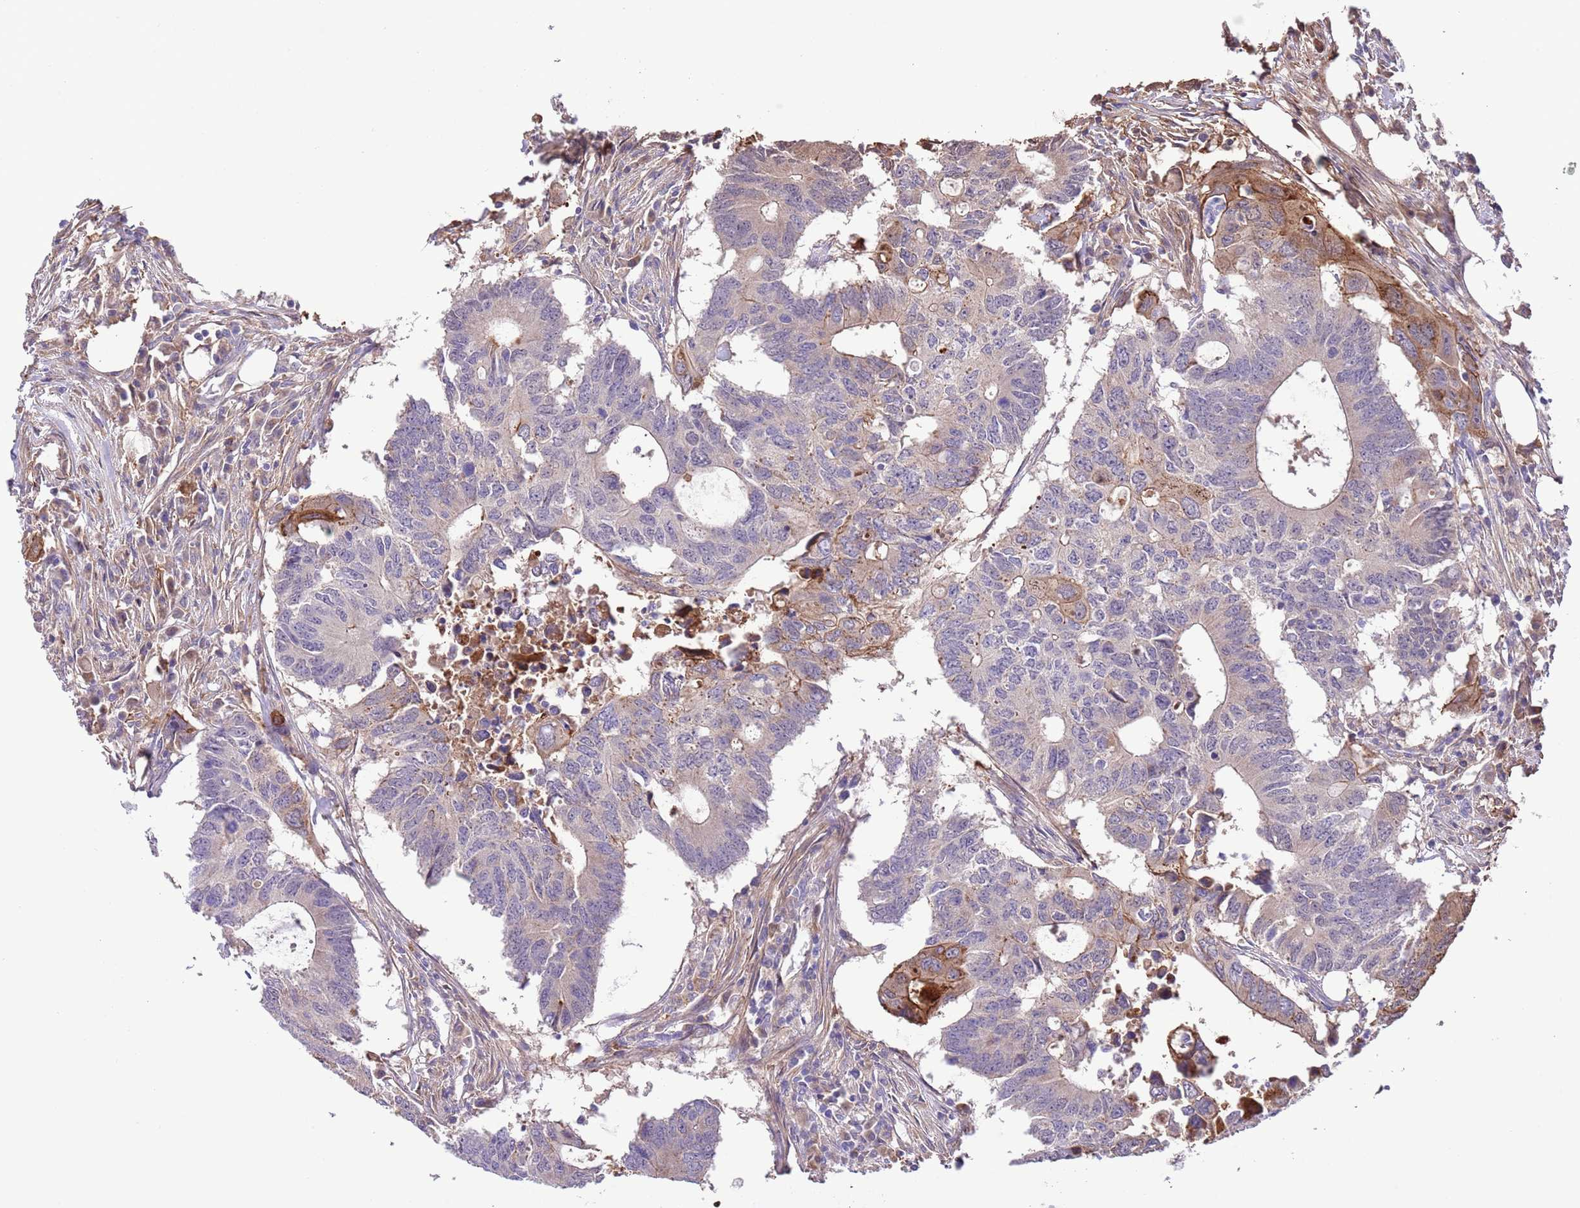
{"staining": {"intensity": "moderate", "quantity": "<25%", "location": "cytoplasmic/membranous"}, "tissue": "colorectal cancer", "cell_type": "Tumor cells", "image_type": "cancer", "snomed": [{"axis": "morphology", "description": "Adenocarcinoma, NOS"}, {"axis": "topography", "description": "Colon"}], "caption": "High-power microscopy captured an IHC histopathology image of colorectal cancer, revealing moderate cytoplasmic/membranous expression in about <25% of tumor cells.", "gene": "IGF1", "patient": {"sex": "male", "age": 71}}